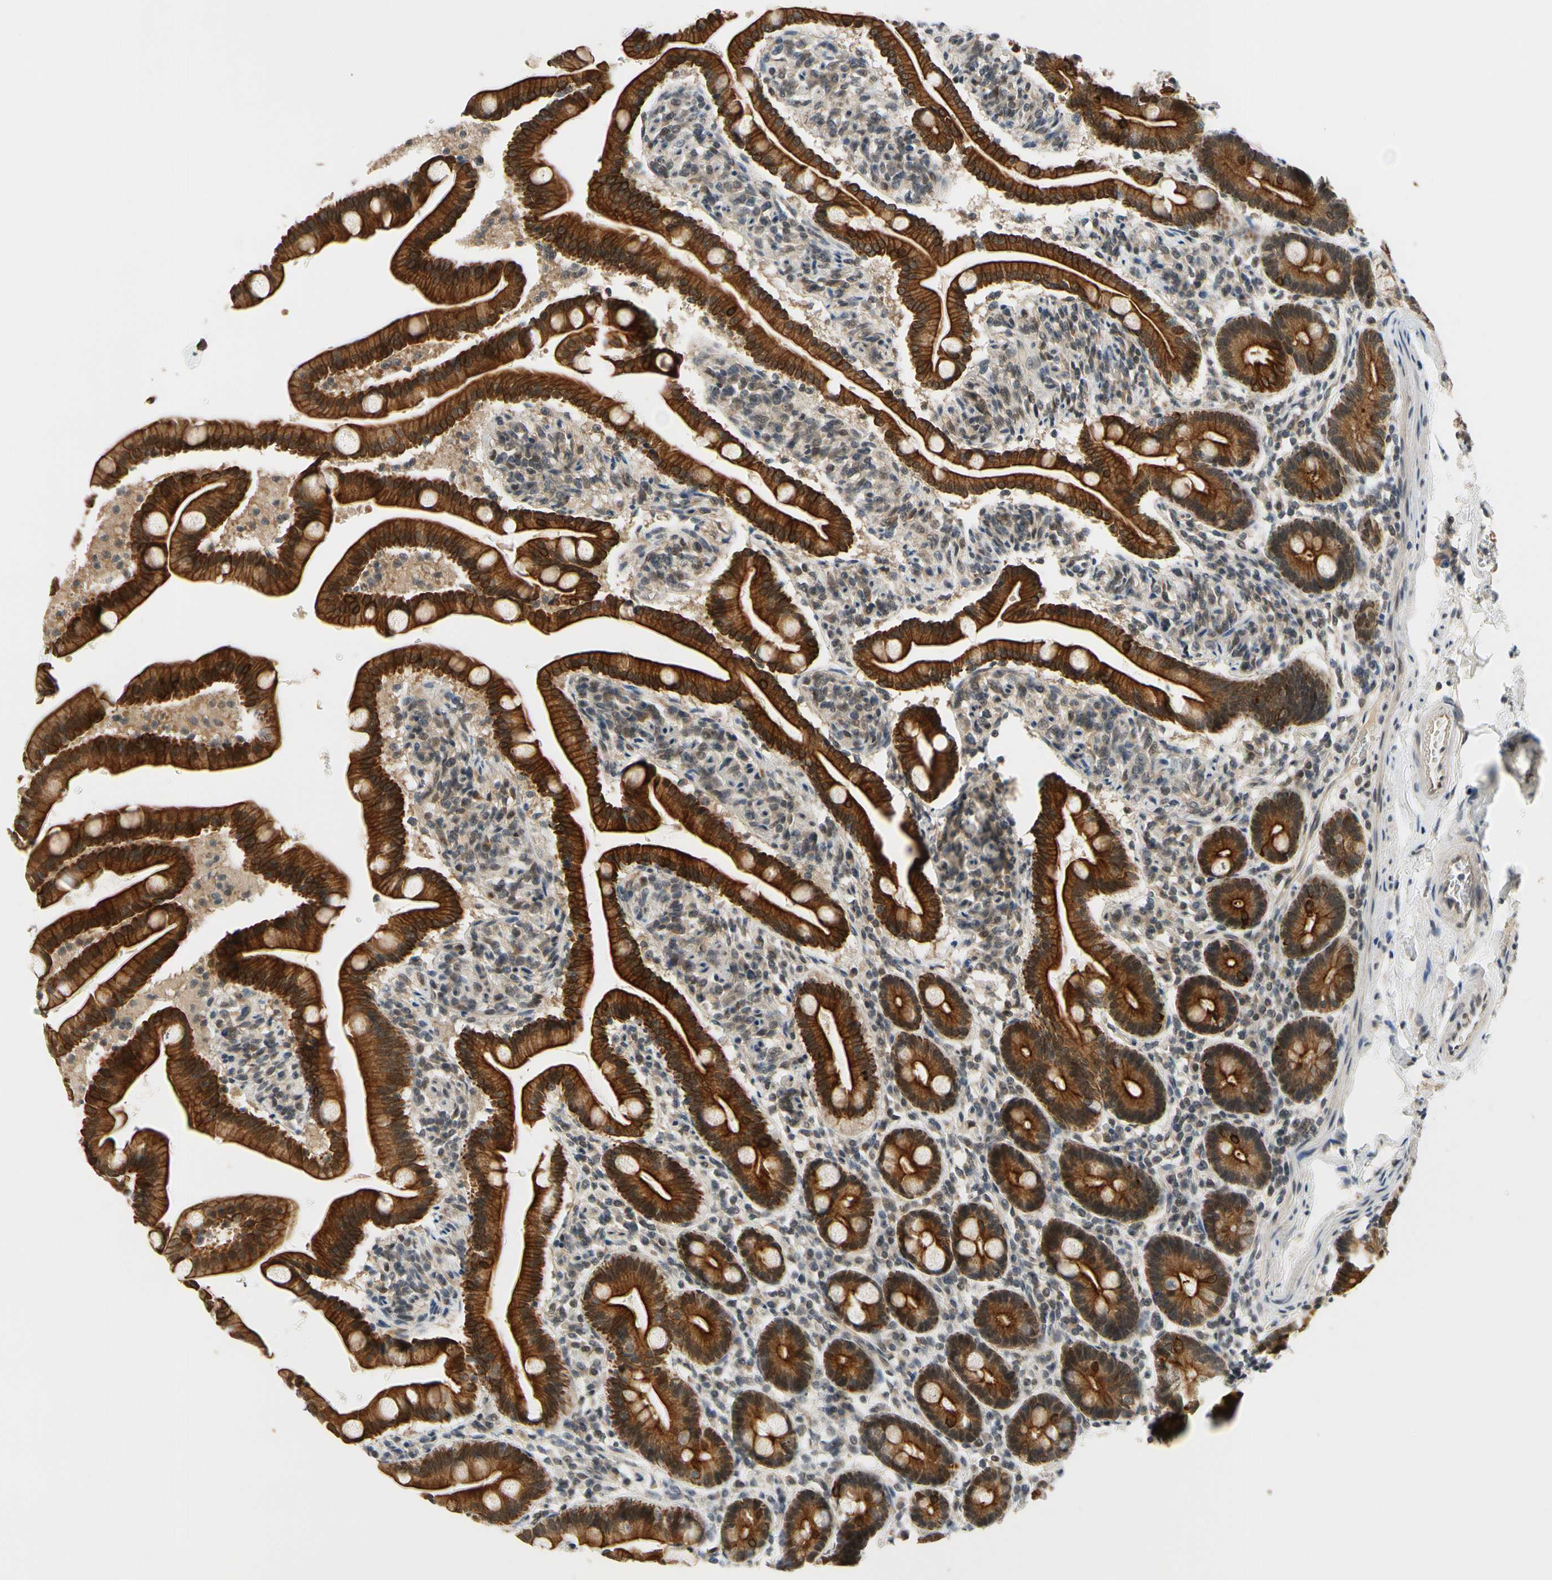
{"staining": {"intensity": "strong", "quantity": ">75%", "location": "cytoplasmic/membranous"}, "tissue": "duodenum", "cell_type": "Glandular cells", "image_type": "normal", "snomed": [{"axis": "morphology", "description": "Normal tissue, NOS"}, {"axis": "topography", "description": "Duodenum"}], "caption": "Immunohistochemical staining of normal duodenum exhibits >75% levels of strong cytoplasmic/membranous protein expression in approximately >75% of glandular cells. Nuclei are stained in blue.", "gene": "TAF12", "patient": {"sex": "male", "age": 54}}